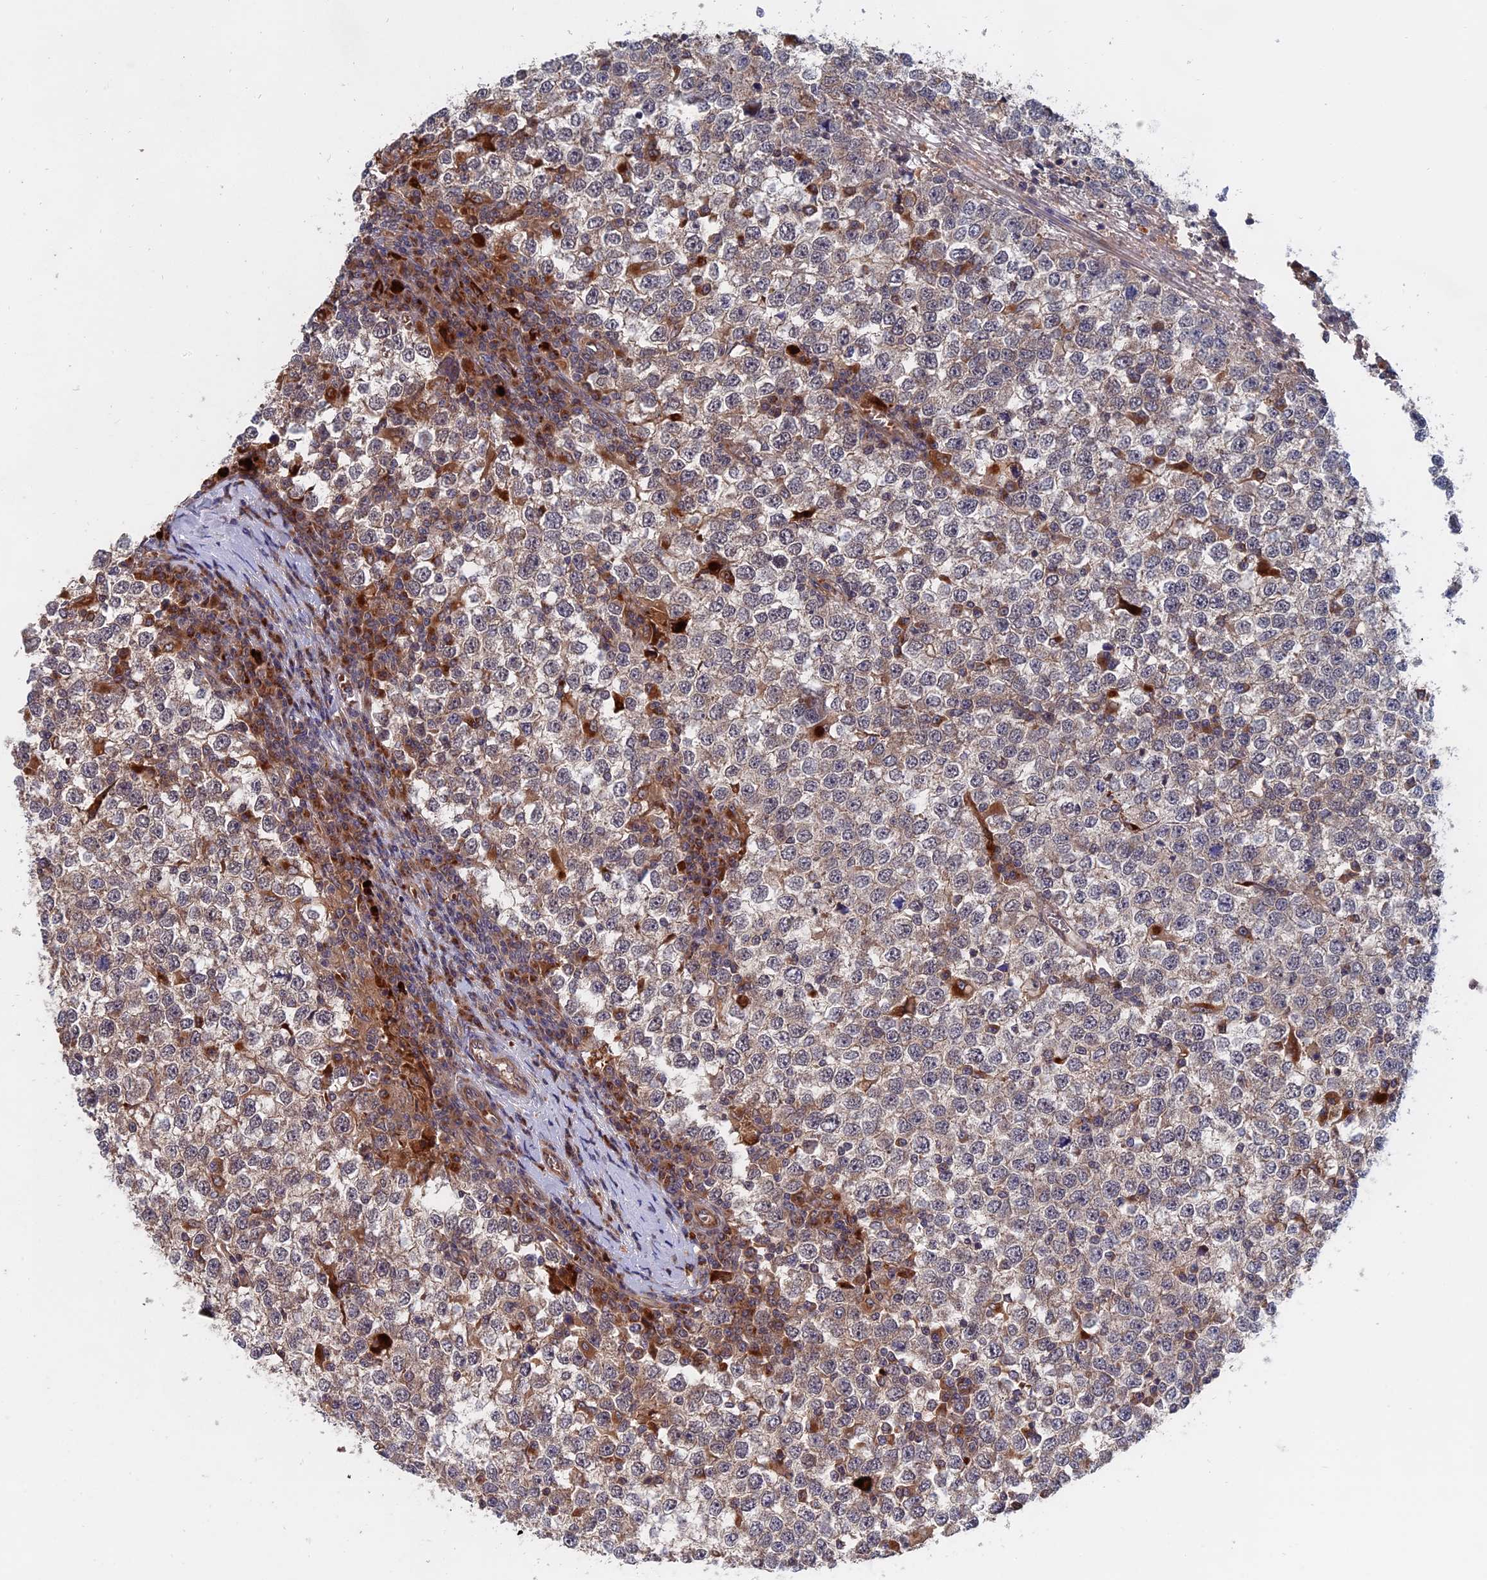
{"staining": {"intensity": "moderate", "quantity": "25%-75%", "location": "cytoplasmic/membranous"}, "tissue": "testis cancer", "cell_type": "Tumor cells", "image_type": "cancer", "snomed": [{"axis": "morphology", "description": "Seminoma, NOS"}, {"axis": "topography", "description": "Testis"}], "caption": "Immunohistochemistry image of human testis cancer (seminoma) stained for a protein (brown), which shows medium levels of moderate cytoplasmic/membranous positivity in about 25%-75% of tumor cells.", "gene": "TRAPPC2L", "patient": {"sex": "male", "age": 65}}